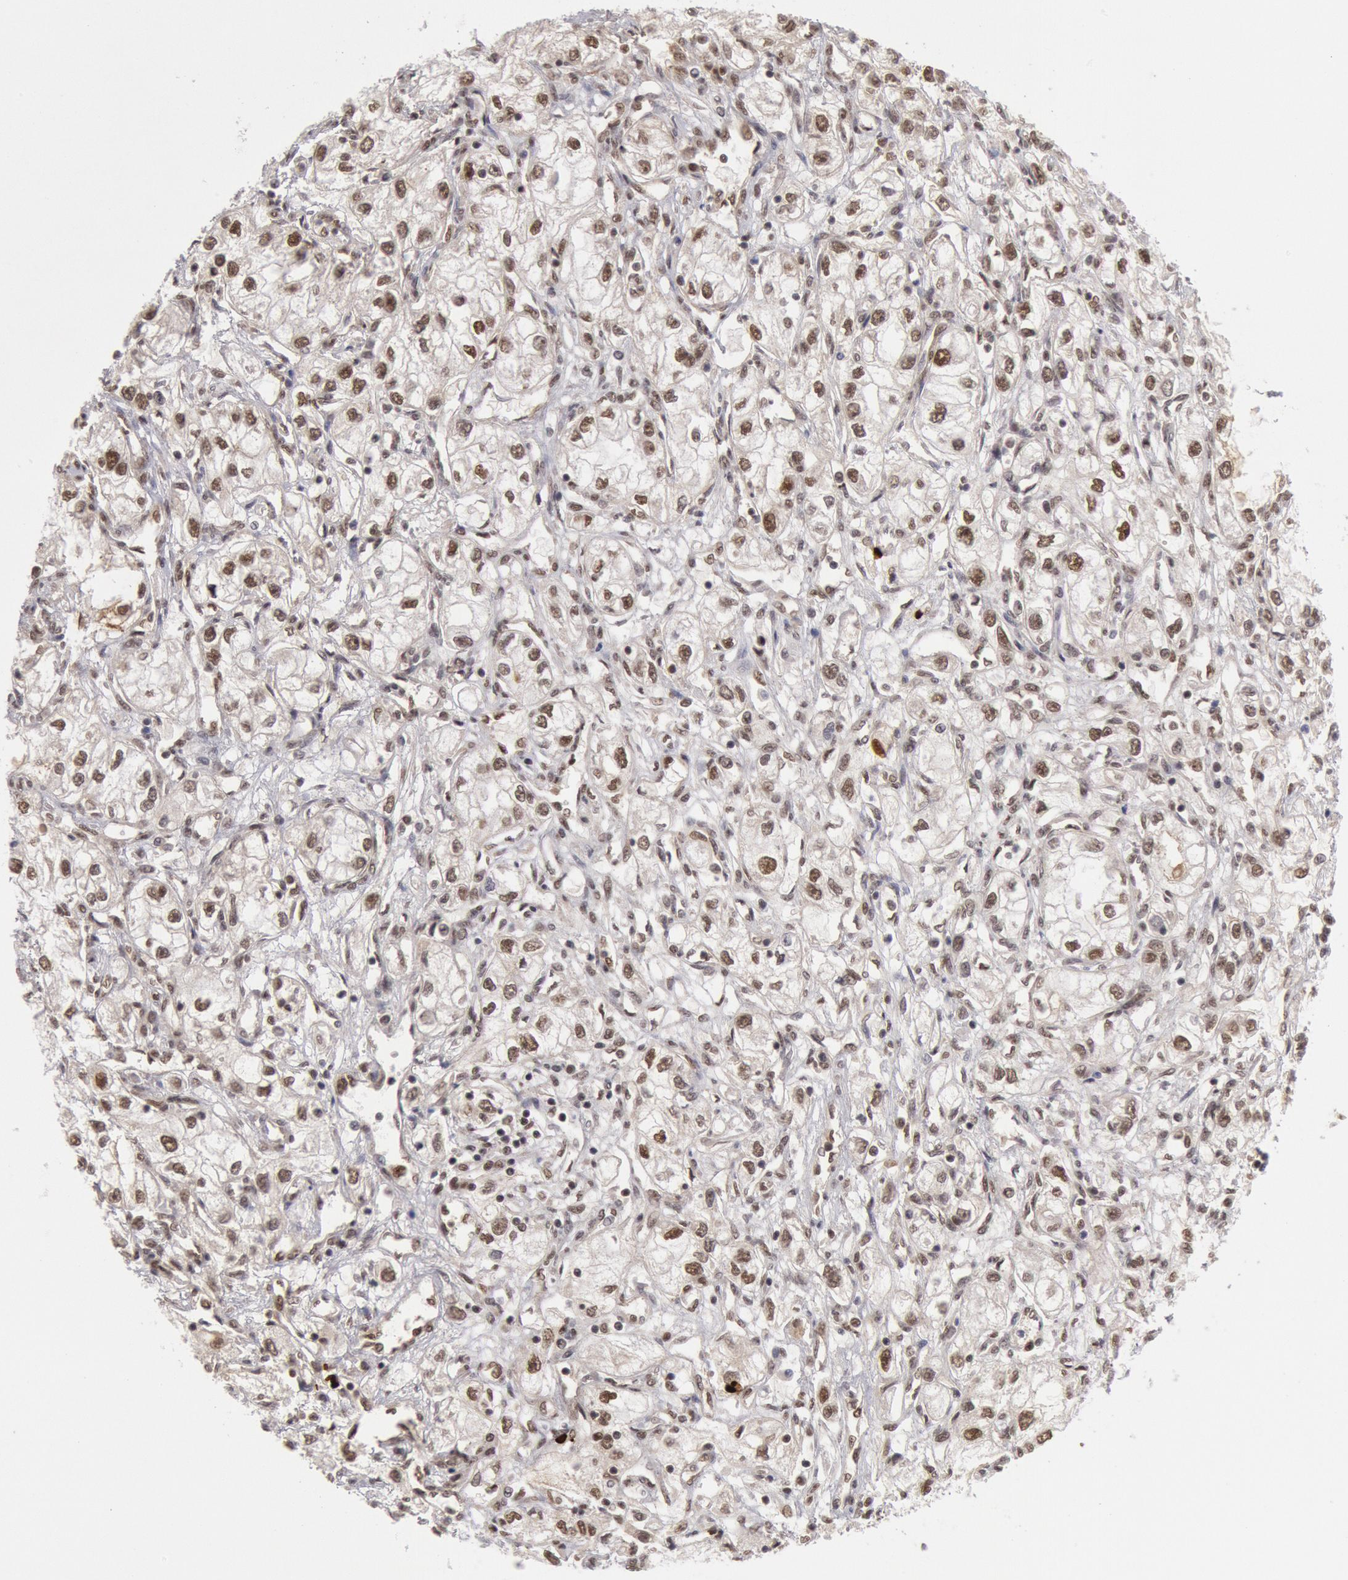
{"staining": {"intensity": "weak", "quantity": "25%-75%", "location": "nuclear"}, "tissue": "renal cancer", "cell_type": "Tumor cells", "image_type": "cancer", "snomed": [{"axis": "morphology", "description": "Adenocarcinoma, NOS"}, {"axis": "topography", "description": "Kidney"}], "caption": "Protein expression analysis of human renal cancer reveals weak nuclear expression in approximately 25%-75% of tumor cells.", "gene": "PPP4R3B", "patient": {"sex": "male", "age": 57}}